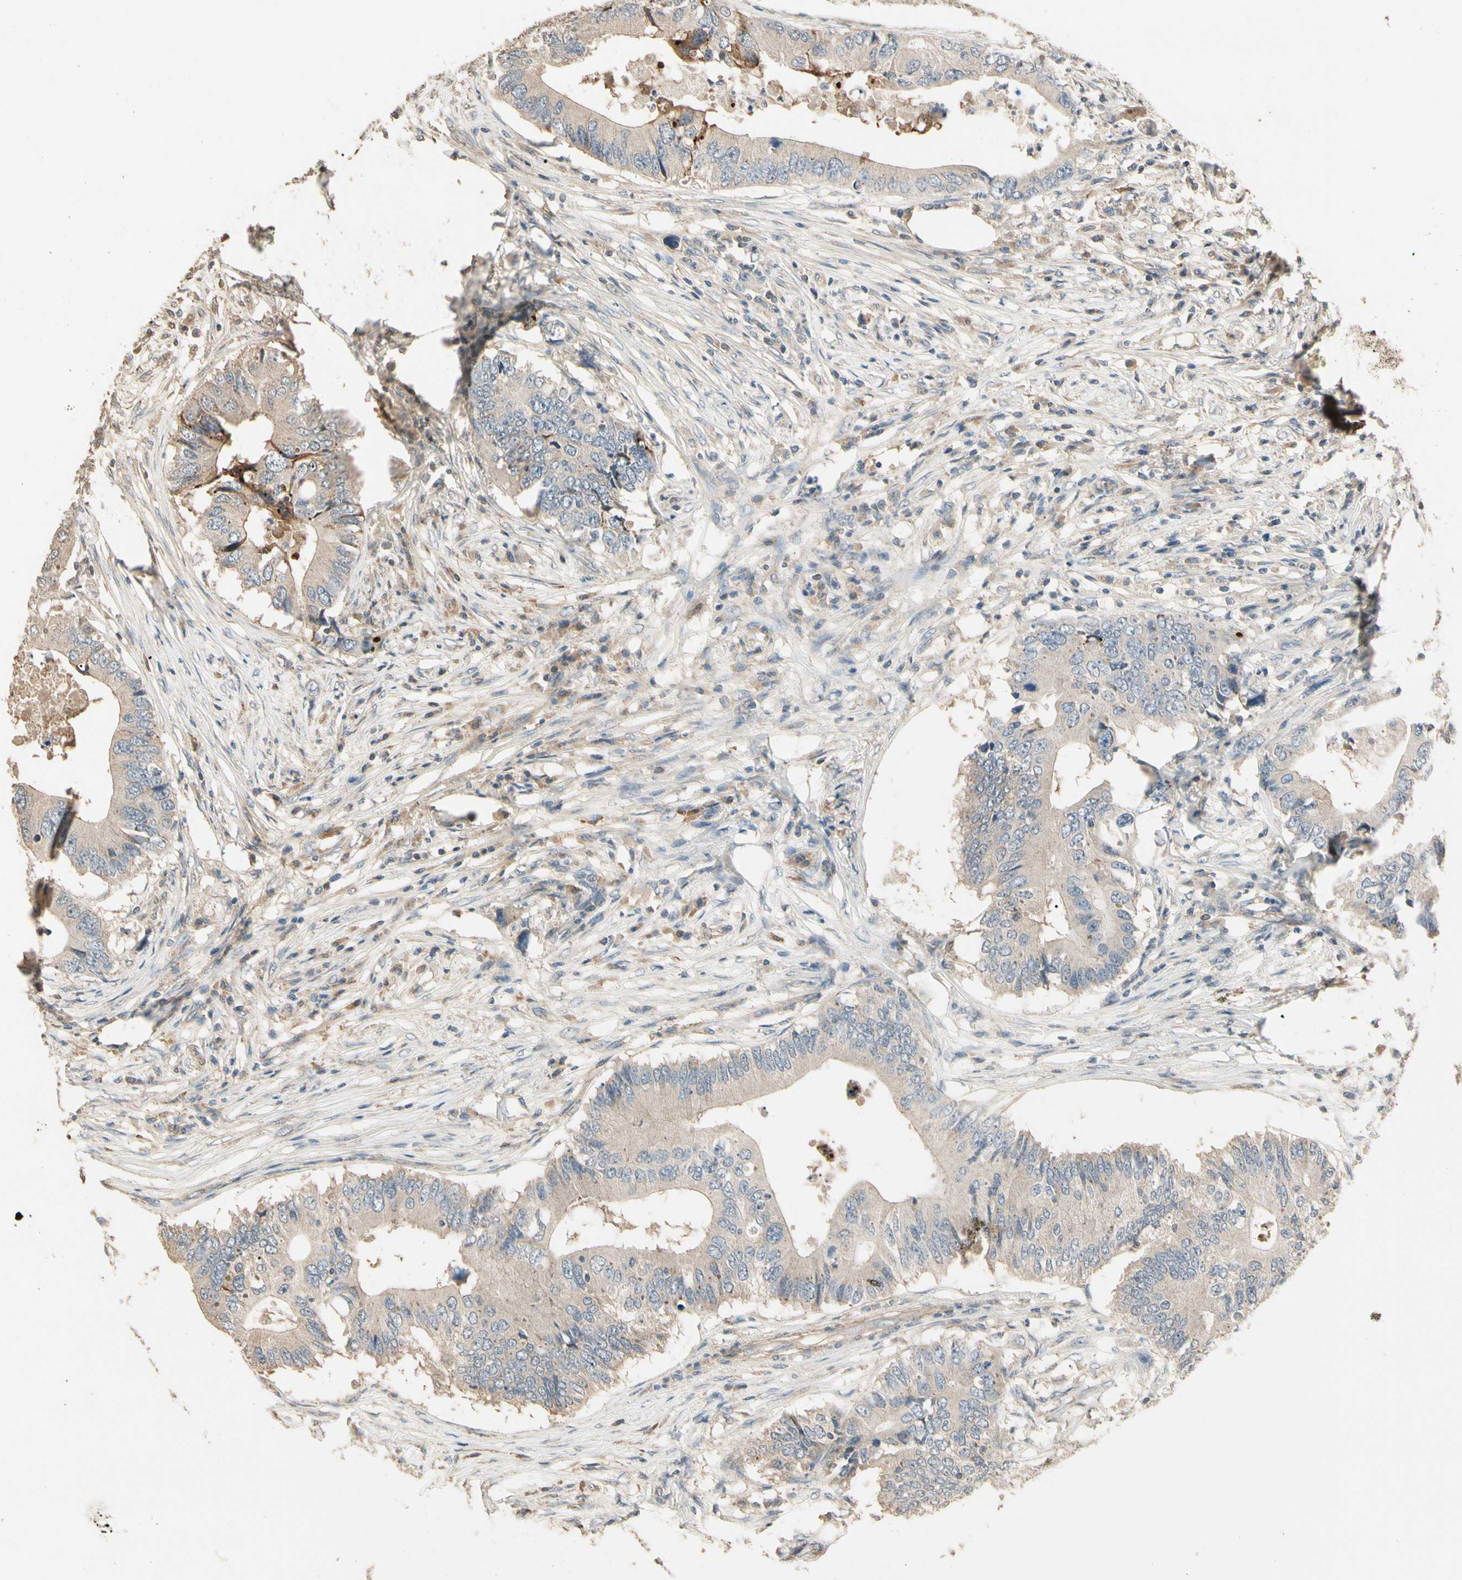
{"staining": {"intensity": "weak", "quantity": "25%-75%", "location": "cytoplasmic/membranous"}, "tissue": "colorectal cancer", "cell_type": "Tumor cells", "image_type": "cancer", "snomed": [{"axis": "morphology", "description": "Adenocarcinoma, NOS"}, {"axis": "topography", "description": "Colon"}], "caption": "Human colorectal cancer (adenocarcinoma) stained for a protein (brown) reveals weak cytoplasmic/membranous positive expression in about 25%-75% of tumor cells.", "gene": "CDH6", "patient": {"sex": "male", "age": 71}}